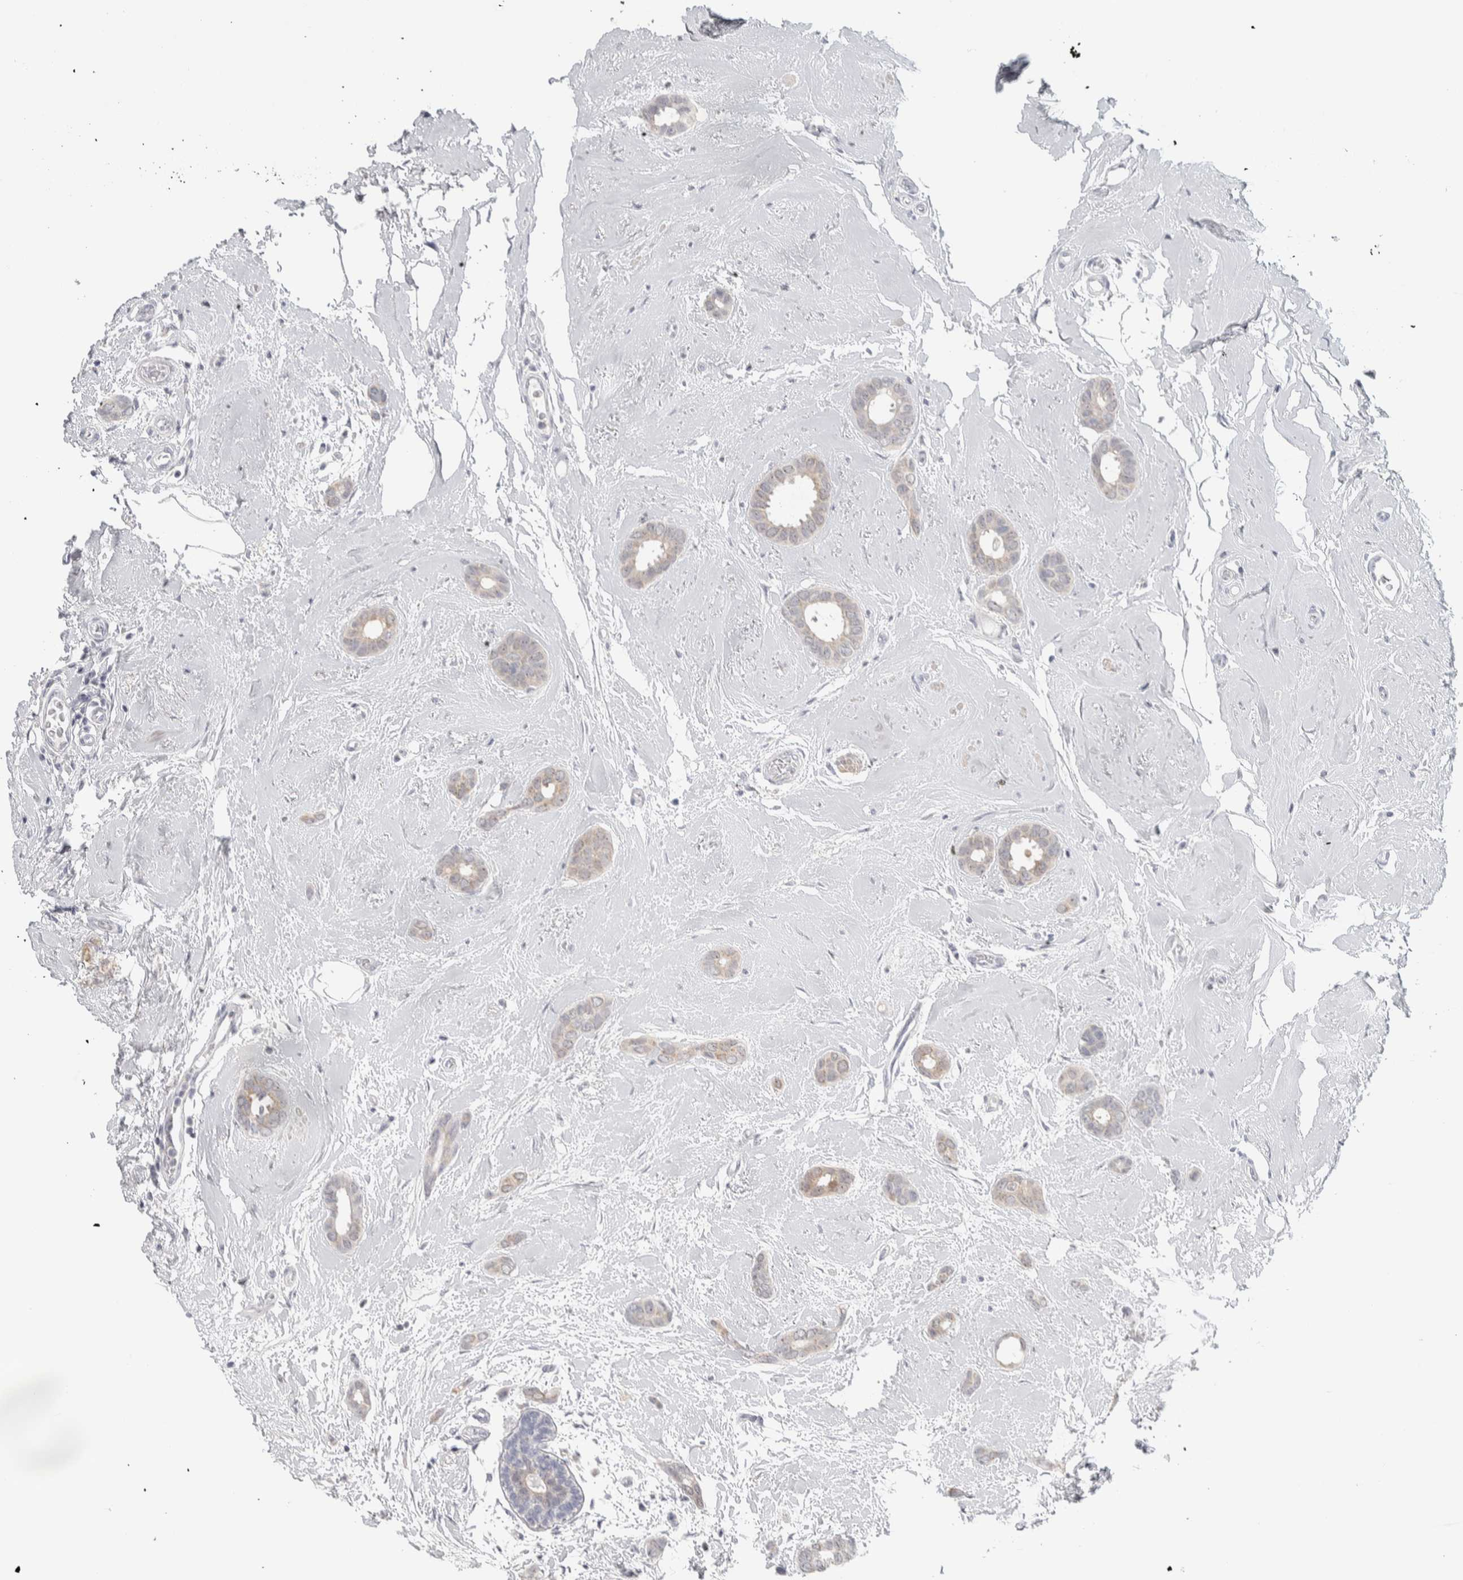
{"staining": {"intensity": "weak", "quantity": "<25%", "location": "cytoplasmic/membranous"}, "tissue": "breast cancer", "cell_type": "Tumor cells", "image_type": "cancer", "snomed": [{"axis": "morphology", "description": "Duct carcinoma"}, {"axis": "topography", "description": "Breast"}], "caption": "There is no significant positivity in tumor cells of breast cancer (invasive ductal carcinoma). Nuclei are stained in blue.", "gene": "DCXR", "patient": {"sex": "female", "age": 55}}